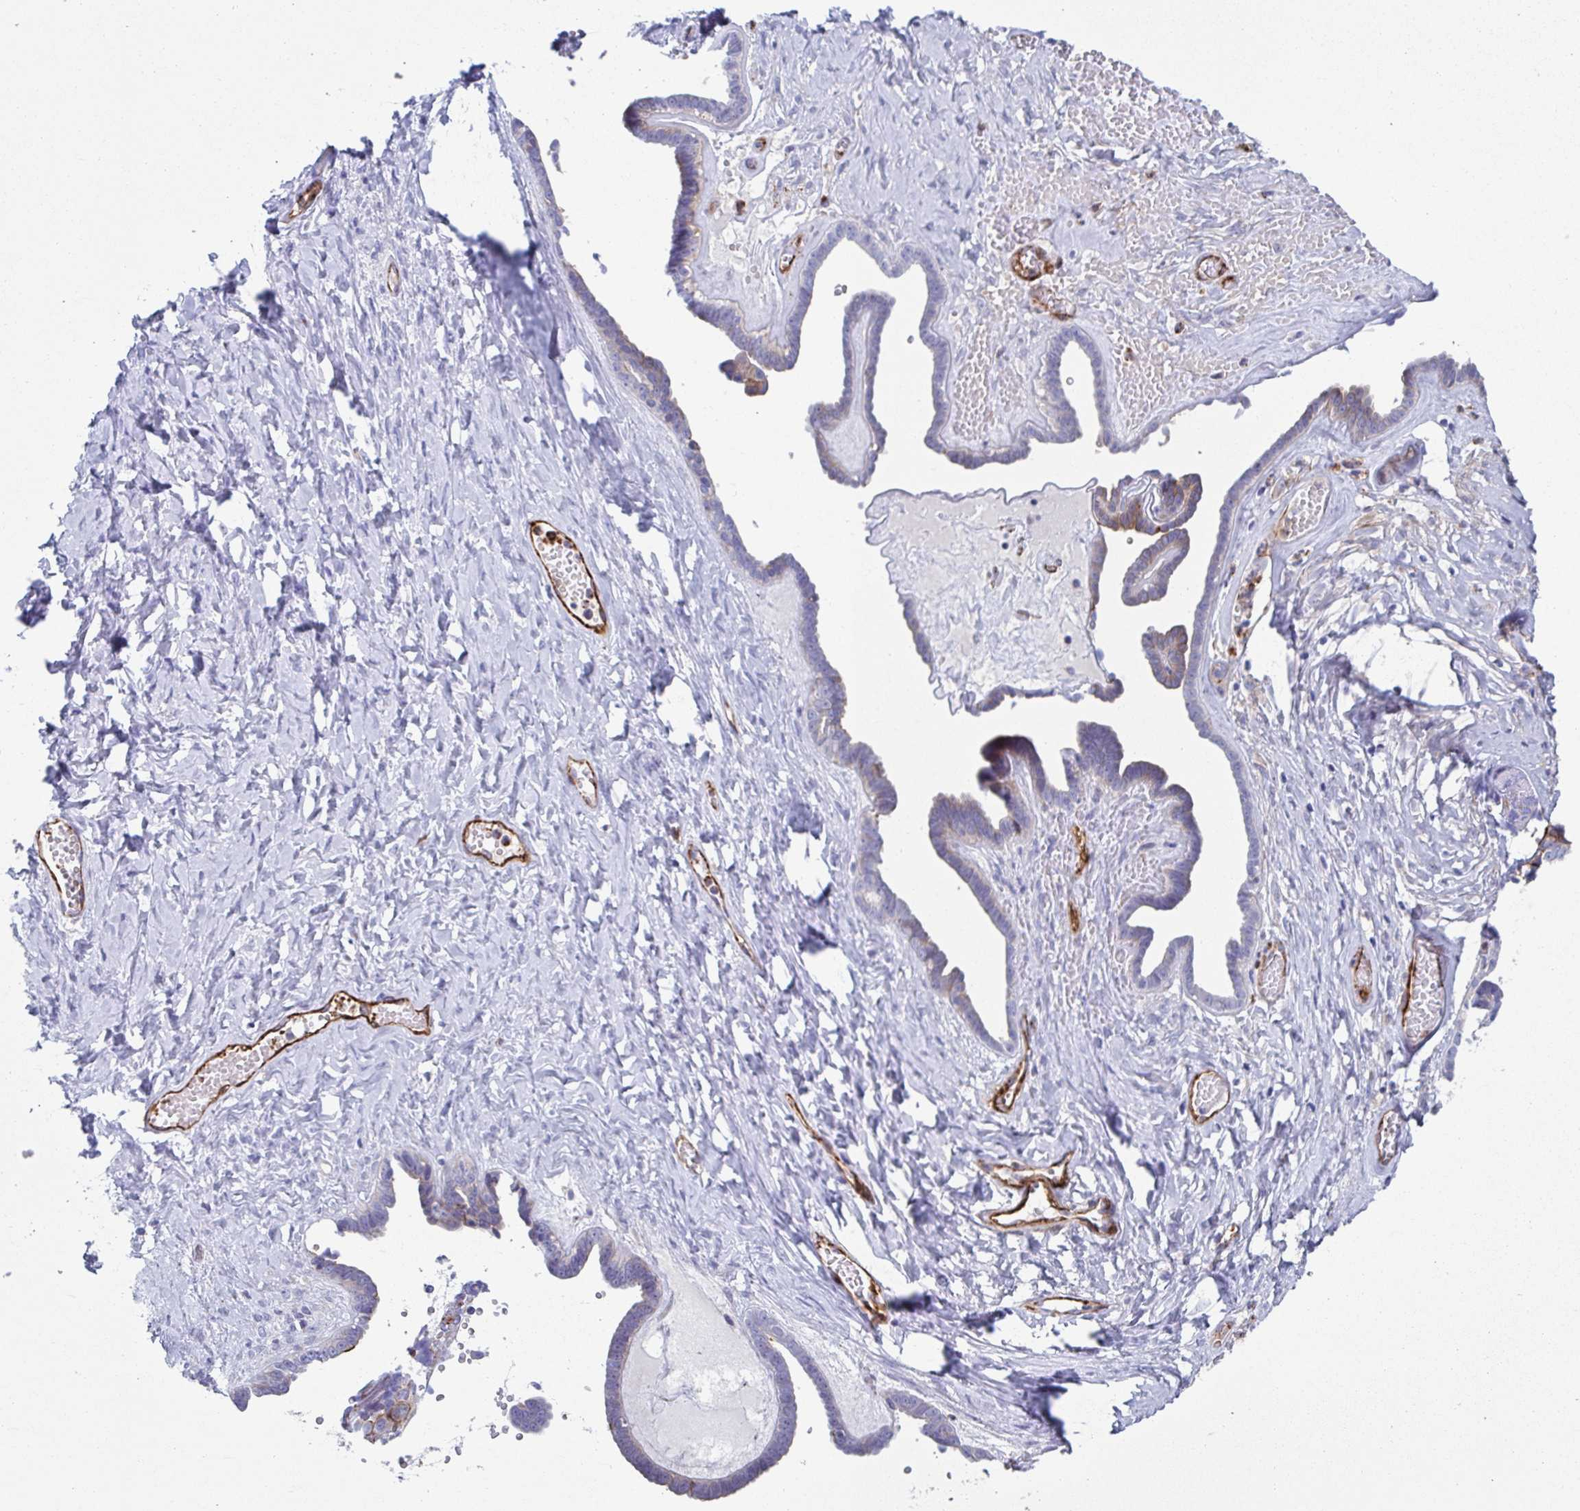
{"staining": {"intensity": "negative", "quantity": "none", "location": "none"}, "tissue": "ovarian cancer", "cell_type": "Tumor cells", "image_type": "cancer", "snomed": [{"axis": "morphology", "description": "Cystadenocarcinoma, serous, NOS"}, {"axis": "topography", "description": "Ovary"}], "caption": "Tumor cells show no significant protein staining in ovarian serous cystadenocarcinoma.", "gene": "KLC3", "patient": {"sex": "female", "age": 71}}